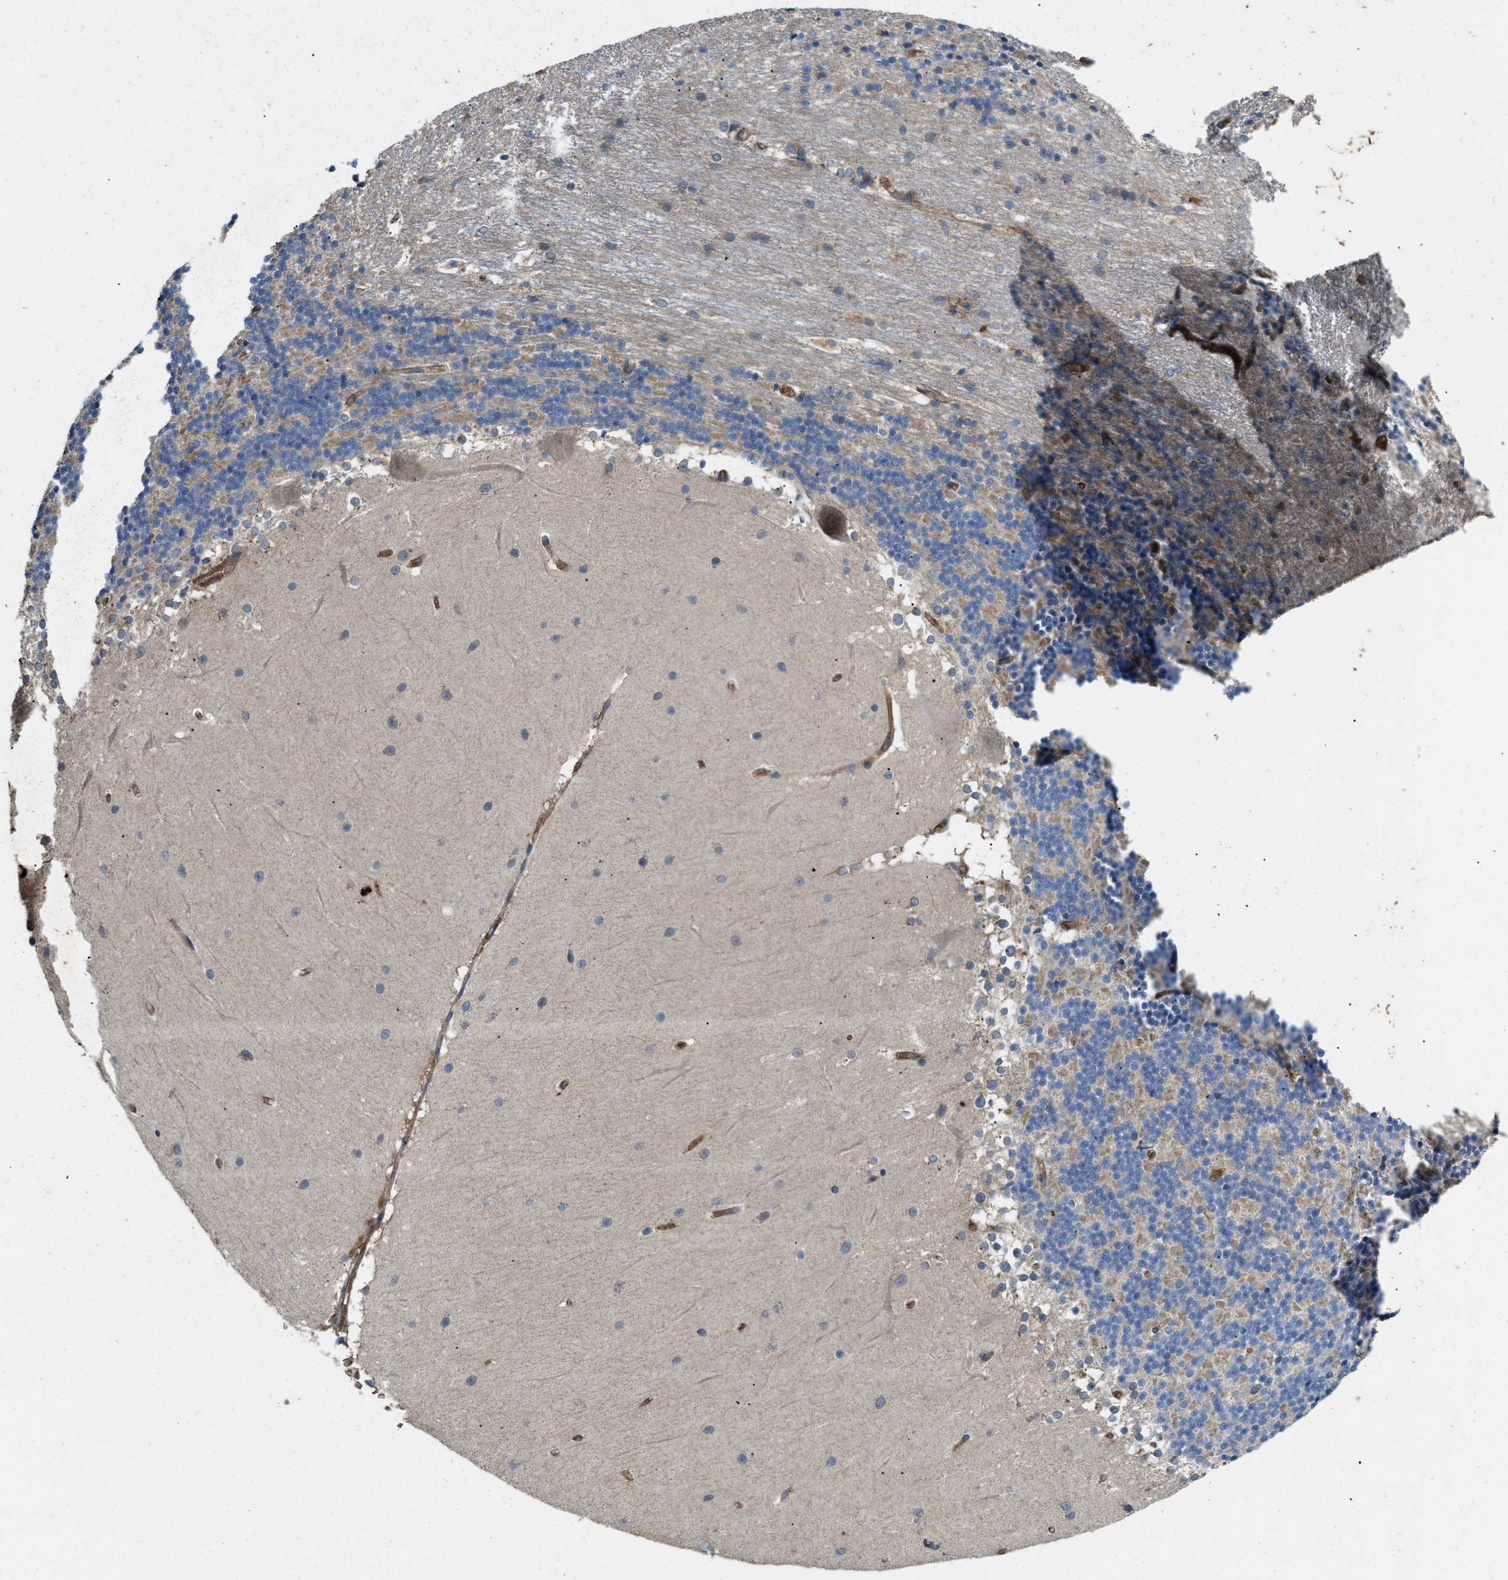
{"staining": {"intensity": "moderate", "quantity": "<25%", "location": "cytoplasmic/membranous"}, "tissue": "cerebellum", "cell_type": "Cells in granular layer", "image_type": "normal", "snomed": [{"axis": "morphology", "description": "Normal tissue, NOS"}, {"axis": "topography", "description": "Cerebellum"}], "caption": "Cells in granular layer show low levels of moderate cytoplasmic/membranous expression in approximately <25% of cells in normal cerebellum.", "gene": "ERC1", "patient": {"sex": "female", "age": 19}}